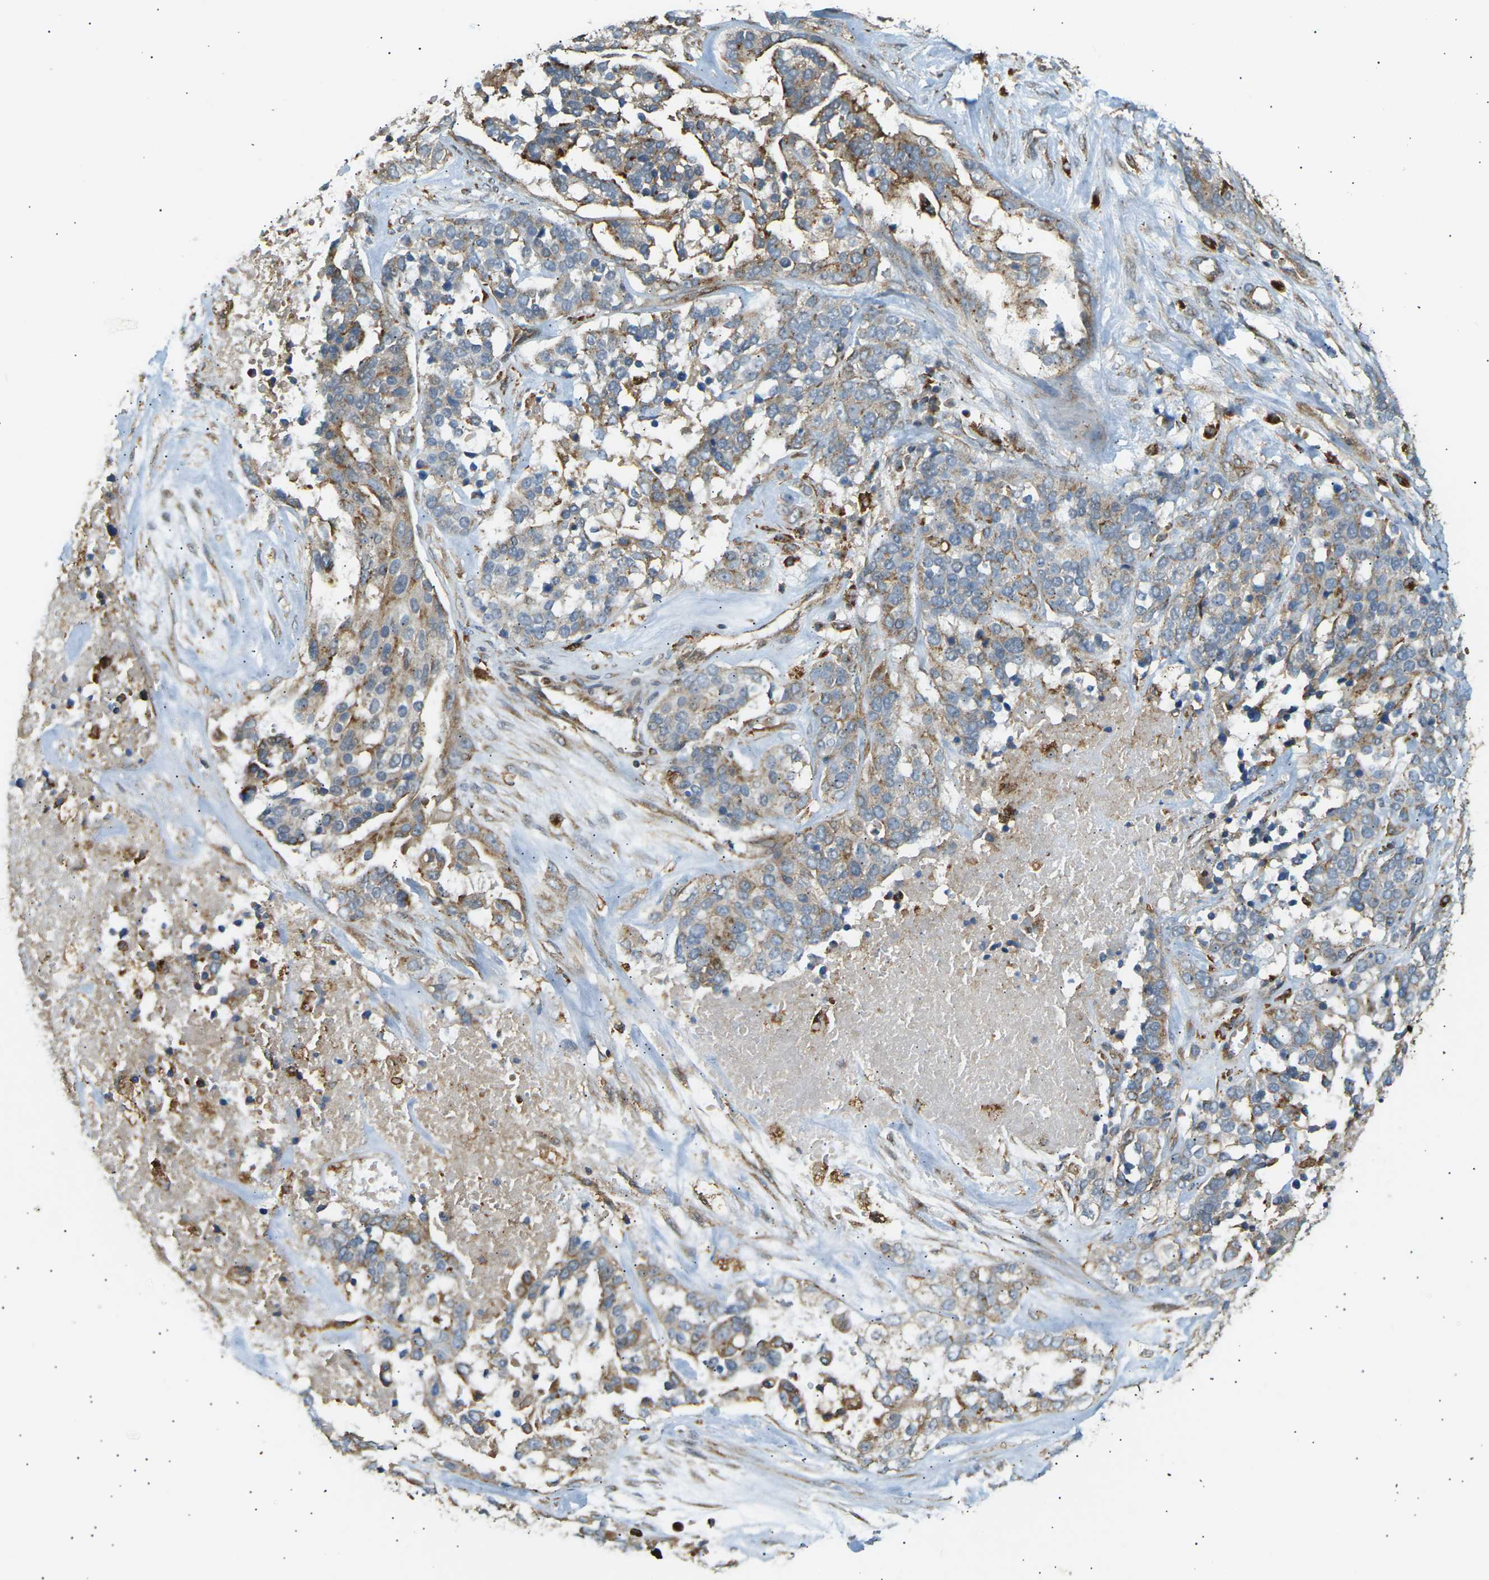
{"staining": {"intensity": "moderate", "quantity": ">75%", "location": "cytoplasmic/membranous"}, "tissue": "ovarian cancer", "cell_type": "Tumor cells", "image_type": "cancer", "snomed": [{"axis": "morphology", "description": "Cystadenocarcinoma, serous, NOS"}, {"axis": "topography", "description": "Ovary"}], "caption": "A photomicrograph of serous cystadenocarcinoma (ovarian) stained for a protein shows moderate cytoplasmic/membranous brown staining in tumor cells.", "gene": "CDK17", "patient": {"sex": "female", "age": 44}}